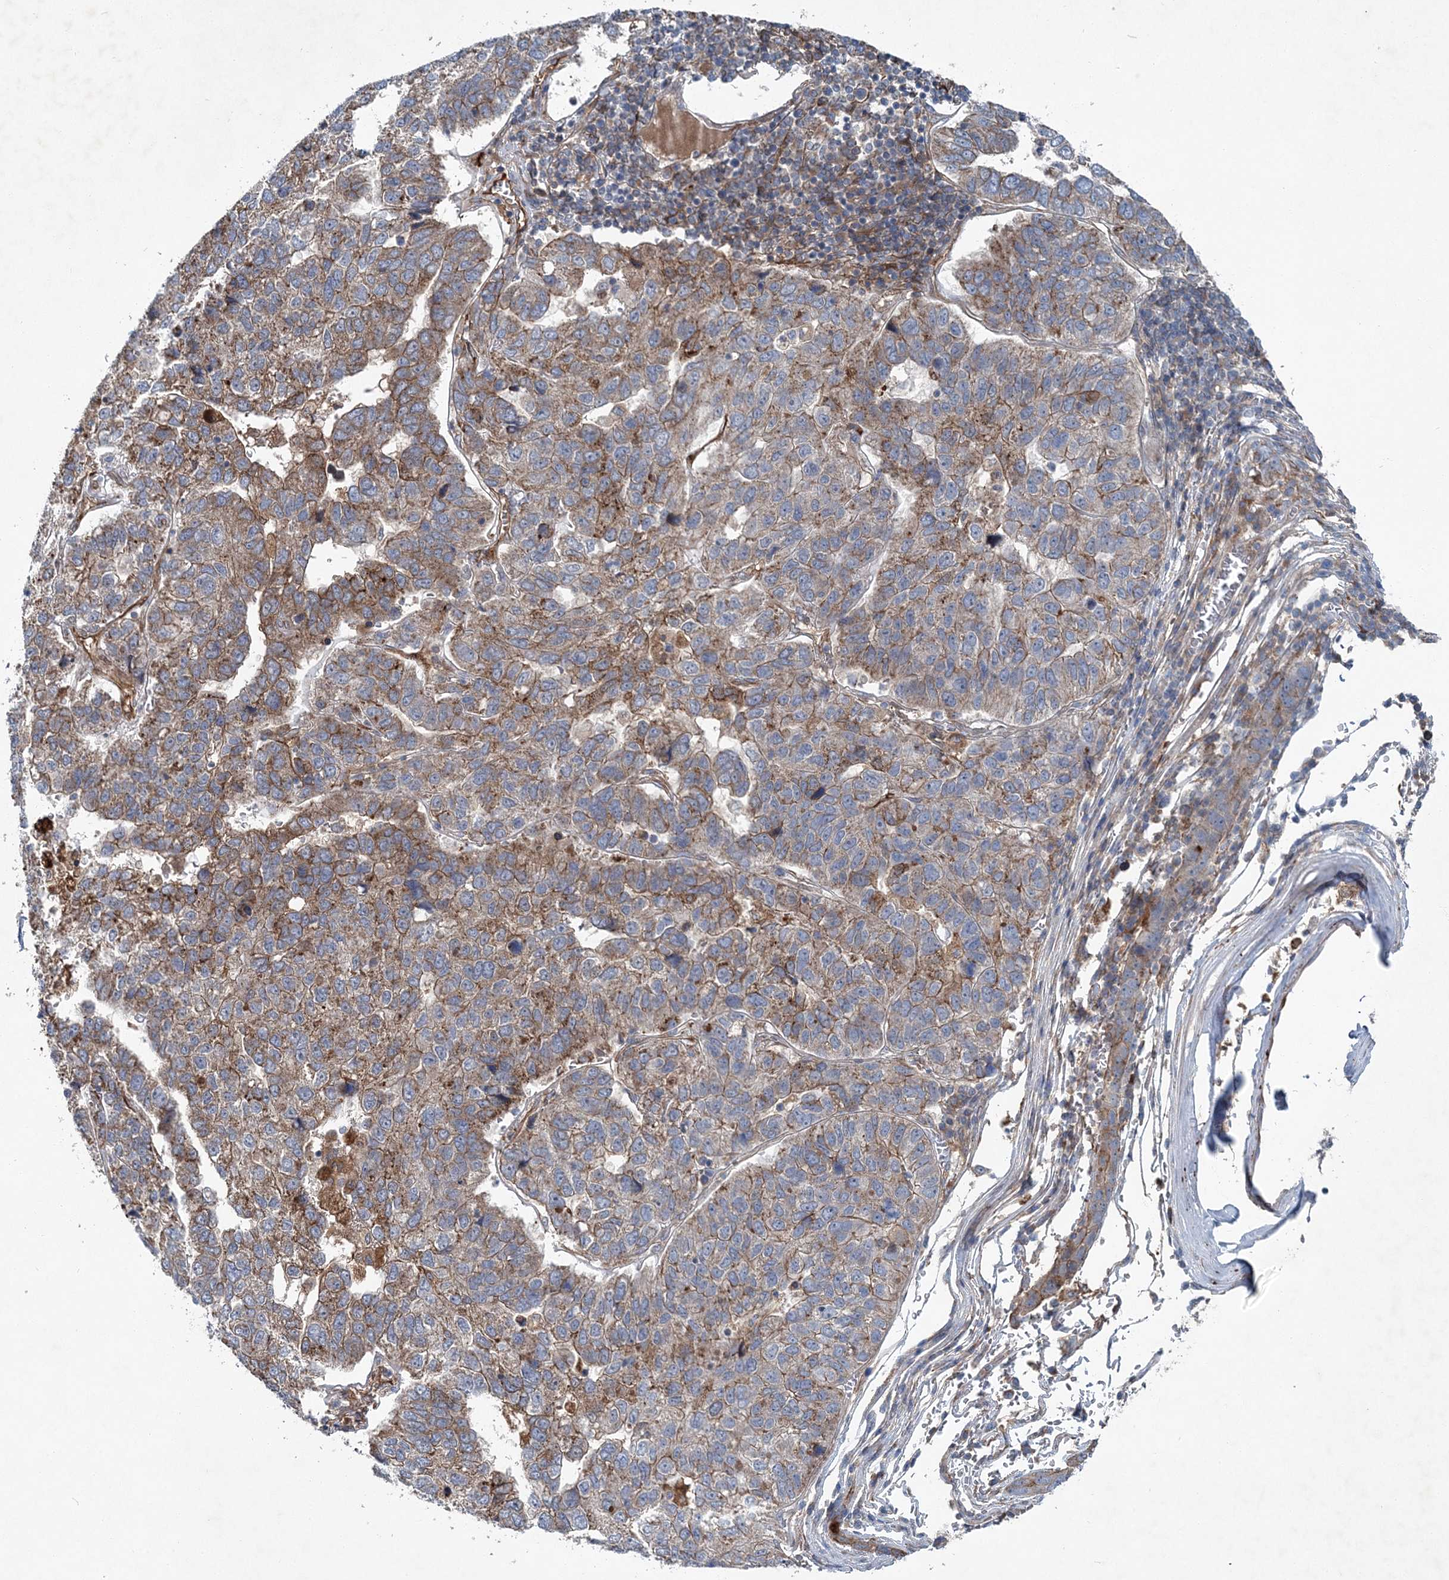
{"staining": {"intensity": "moderate", "quantity": "25%-75%", "location": "cytoplasmic/membranous"}, "tissue": "pancreatic cancer", "cell_type": "Tumor cells", "image_type": "cancer", "snomed": [{"axis": "morphology", "description": "Adenocarcinoma, NOS"}, {"axis": "topography", "description": "Pancreas"}], "caption": "A brown stain labels moderate cytoplasmic/membranous expression of a protein in human adenocarcinoma (pancreatic) tumor cells.", "gene": "SPOPL", "patient": {"sex": "female", "age": 61}}